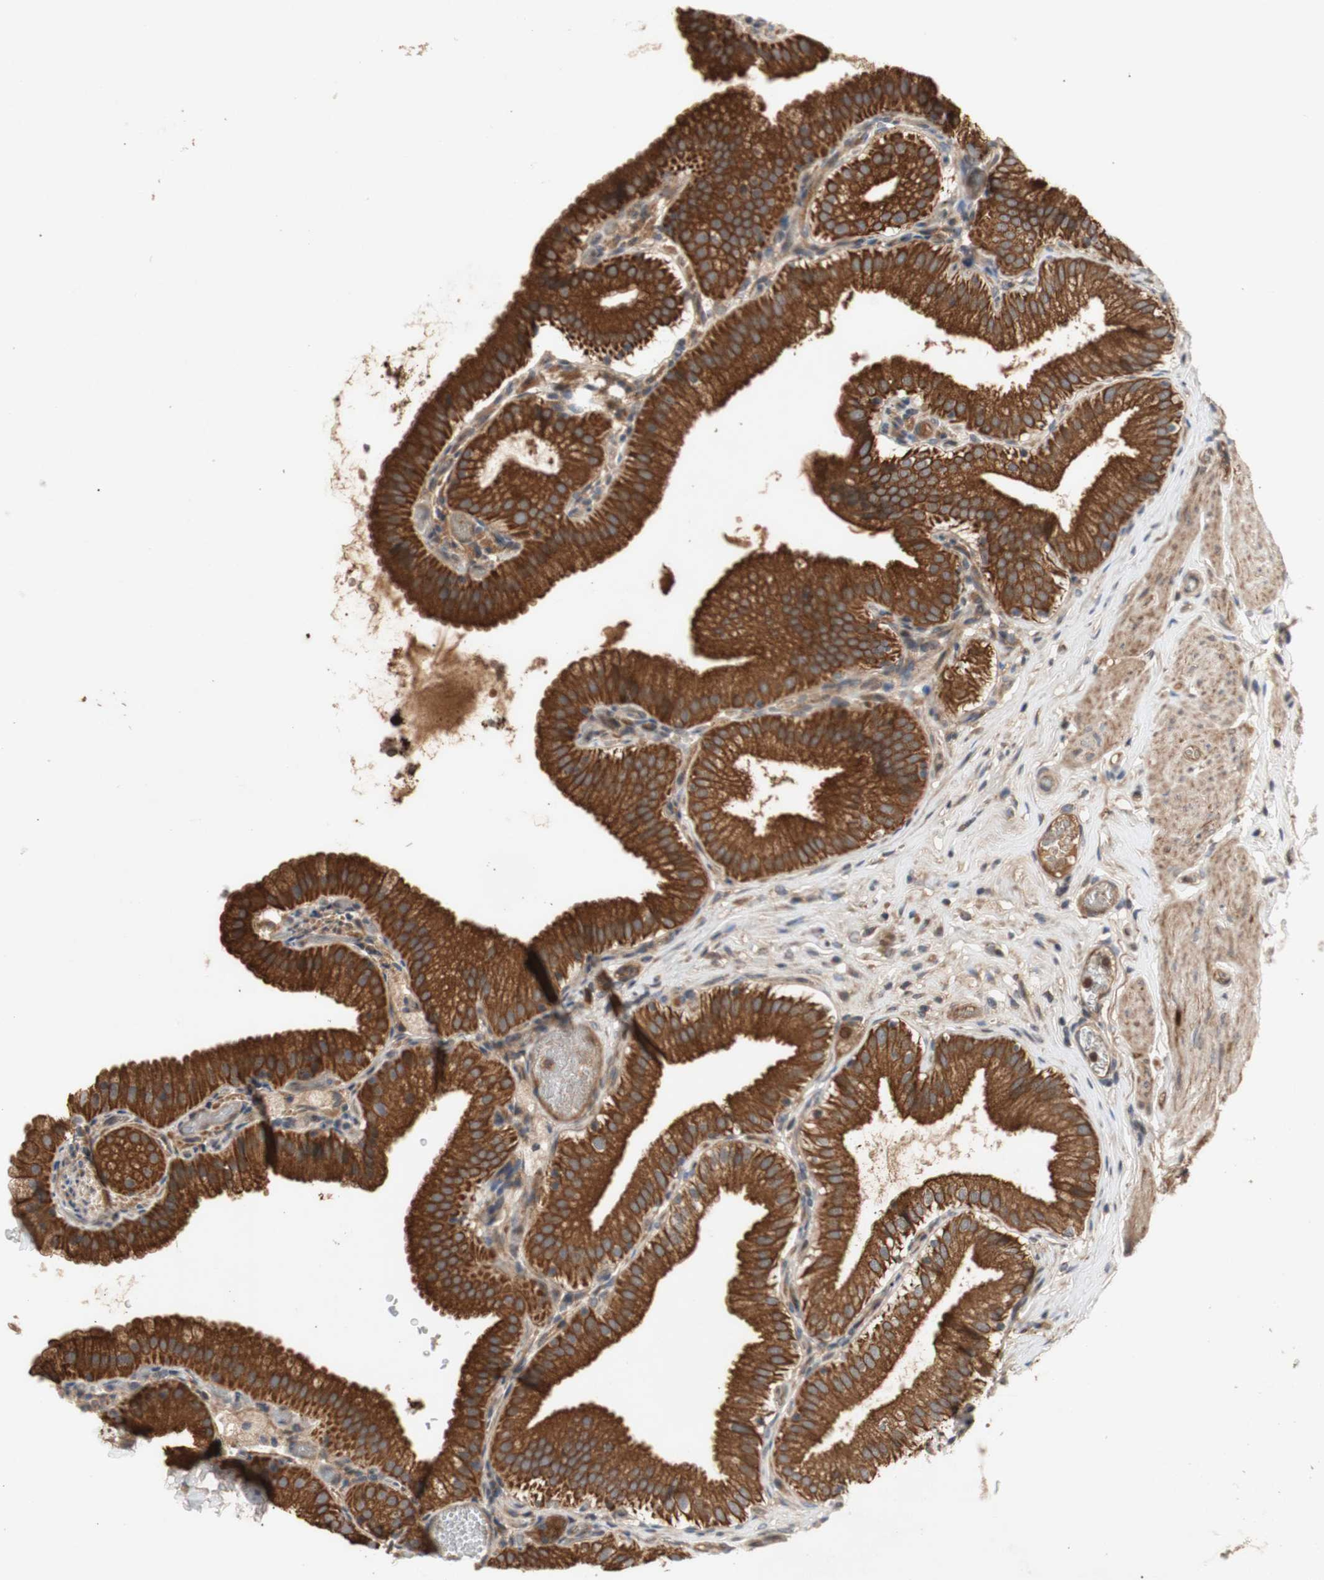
{"staining": {"intensity": "strong", "quantity": ">75%", "location": "cytoplasmic/membranous"}, "tissue": "gallbladder", "cell_type": "Glandular cells", "image_type": "normal", "snomed": [{"axis": "morphology", "description": "Normal tissue, NOS"}, {"axis": "topography", "description": "Gallbladder"}], "caption": "Glandular cells display high levels of strong cytoplasmic/membranous expression in approximately >75% of cells in unremarkable gallbladder.", "gene": "PKN1", "patient": {"sex": "male", "age": 54}}